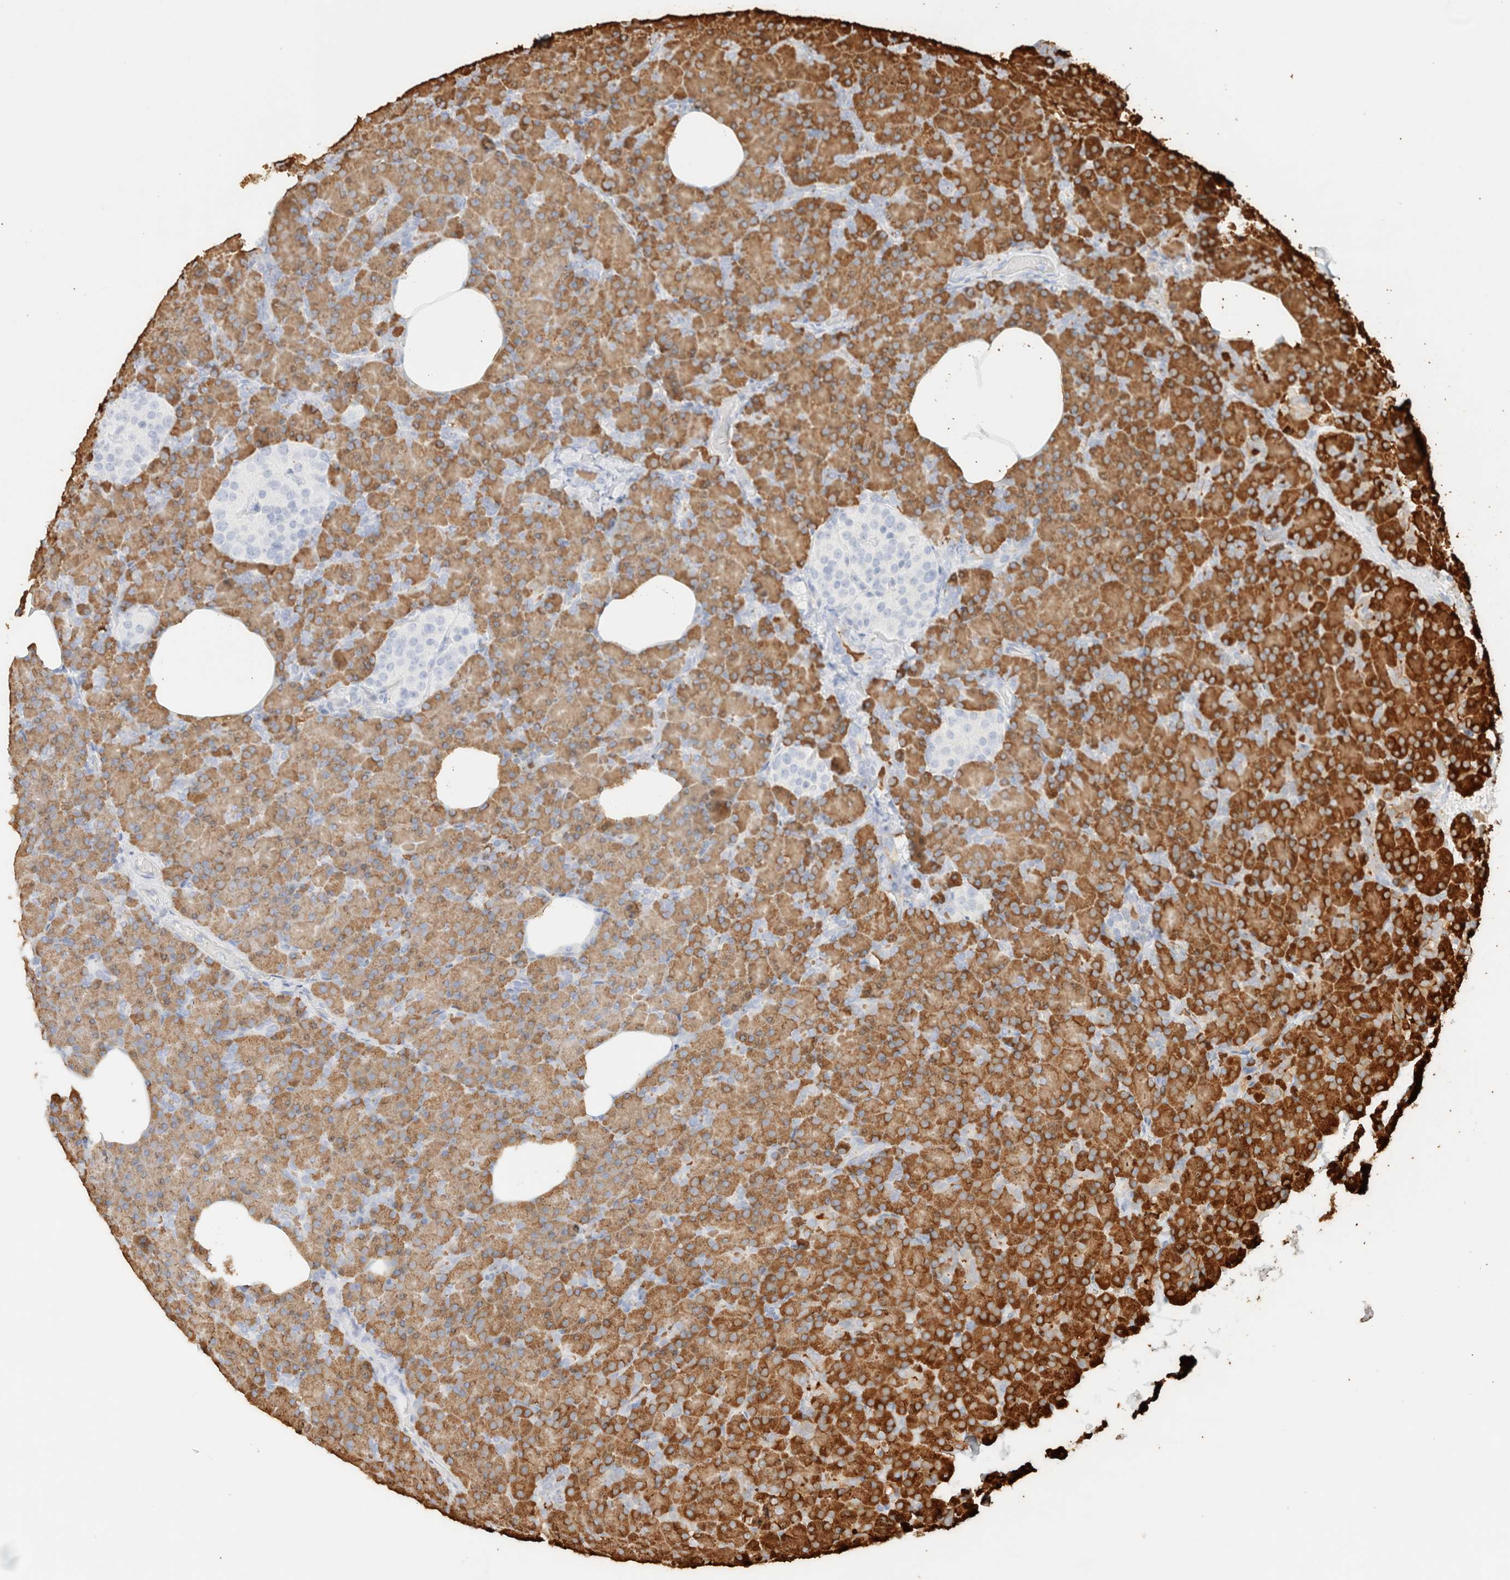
{"staining": {"intensity": "strong", "quantity": ">75%", "location": "cytoplasmic/membranous"}, "tissue": "pancreas", "cell_type": "Exocrine glandular cells", "image_type": "normal", "snomed": [{"axis": "morphology", "description": "Normal tissue, NOS"}, {"axis": "topography", "description": "Pancreas"}], "caption": "The immunohistochemical stain highlights strong cytoplasmic/membranous expression in exocrine glandular cells of normal pancreas.", "gene": "CPA1", "patient": {"sex": "female", "age": 43}}